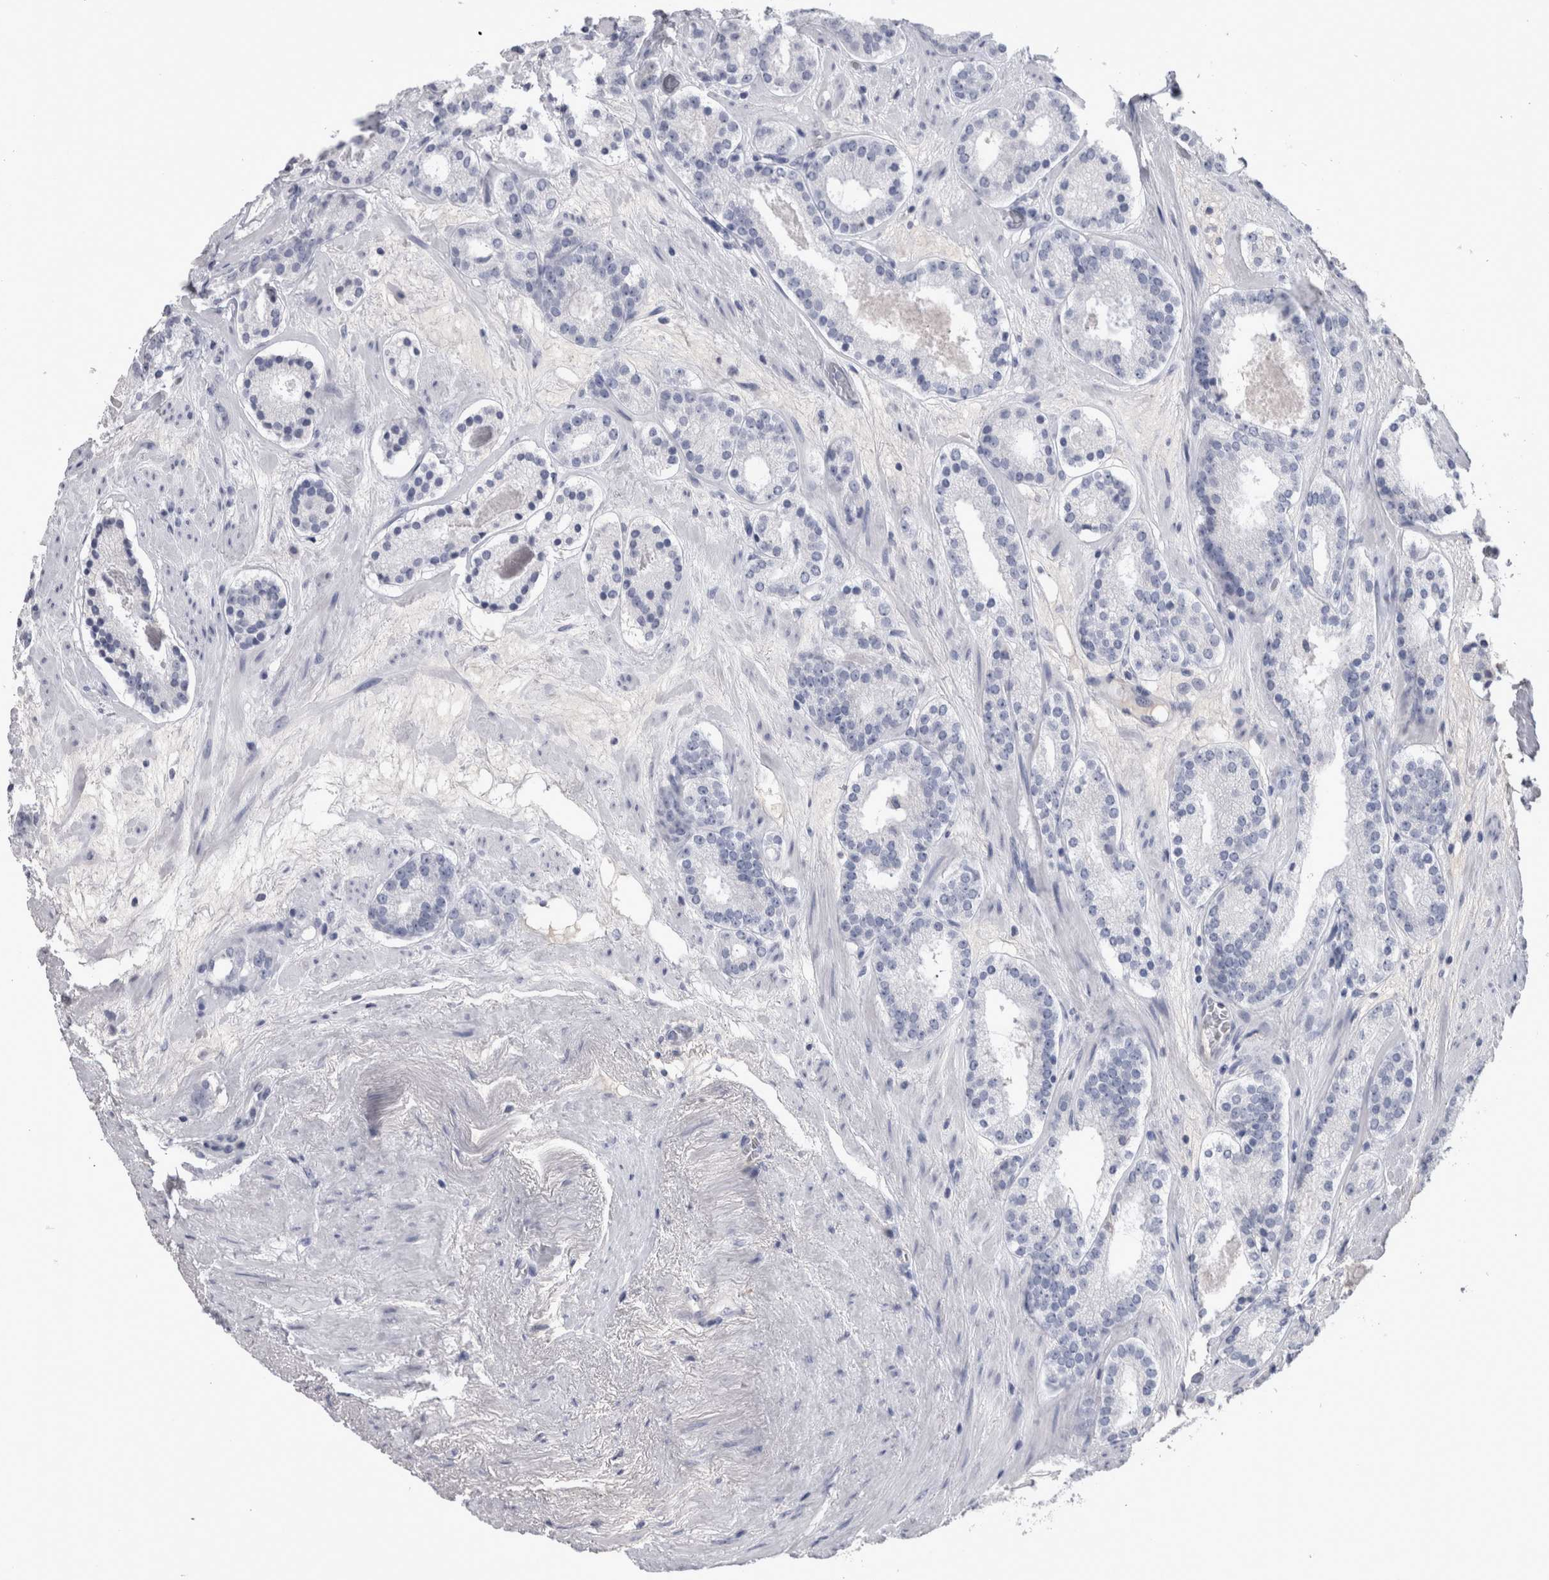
{"staining": {"intensity": "negative", "quantity": "none", "location": "none"}, "tissue": "prostate cancer", "cell_type": "Tumor cells", "image_type": "cancer", "snomed": [{"axis": "morphology", "description": "Adenocarcinoma, Low grade"}, {"axis": "topography", "description": "Prostate"}], "caption": "Protein analysis of prostate cancer shows no significant positivity in tumor cells.", "gene": "PAX5", "patient": {"sex": "male", "age": 69}}